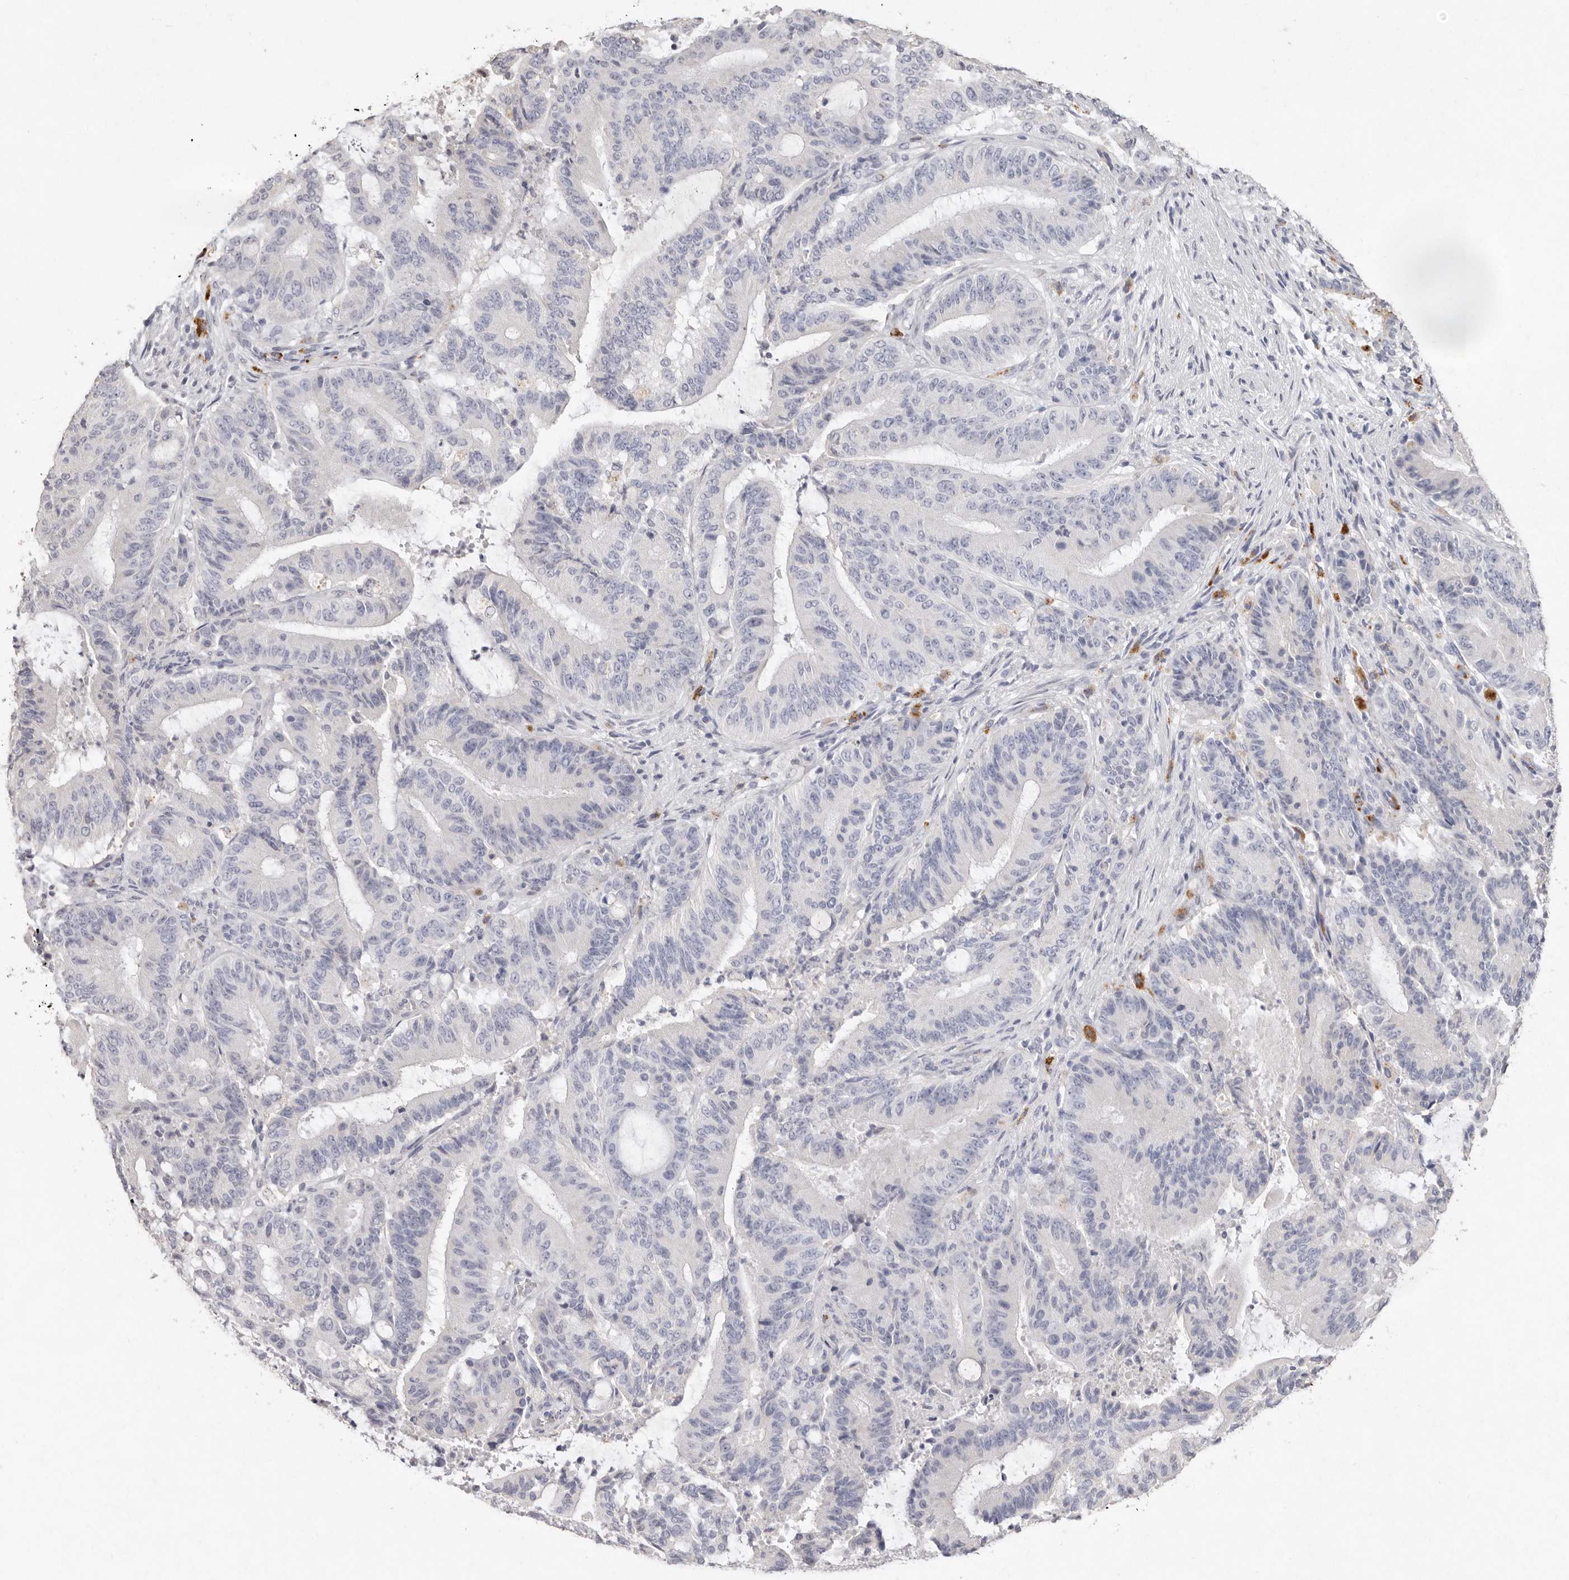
{"staining": {"intensity": "negative", "quantity": "none", "location": "none"}, "tissue": "liver cancer", "cell_type": "Tumor cells", "image_type": "cancer", "snomed": [{"axis": "morphology", "description": "Normal tissue, NOS"}, {"axis": "morphology", "description": "Cholangiocarcinoma"}, {"axis": "topography", "description": "Liver"}, {"axis": "topography", "description": "Peripheral nerve tissue"}], "caption": "A high-resolution micrograph shows immunohistochemistry staining of cholangiocarcinoma (liver), which reveals no significant positivity in tumor cells.", "gene": "FAM185A", "patient": {"sex": "female", "age": 73}}